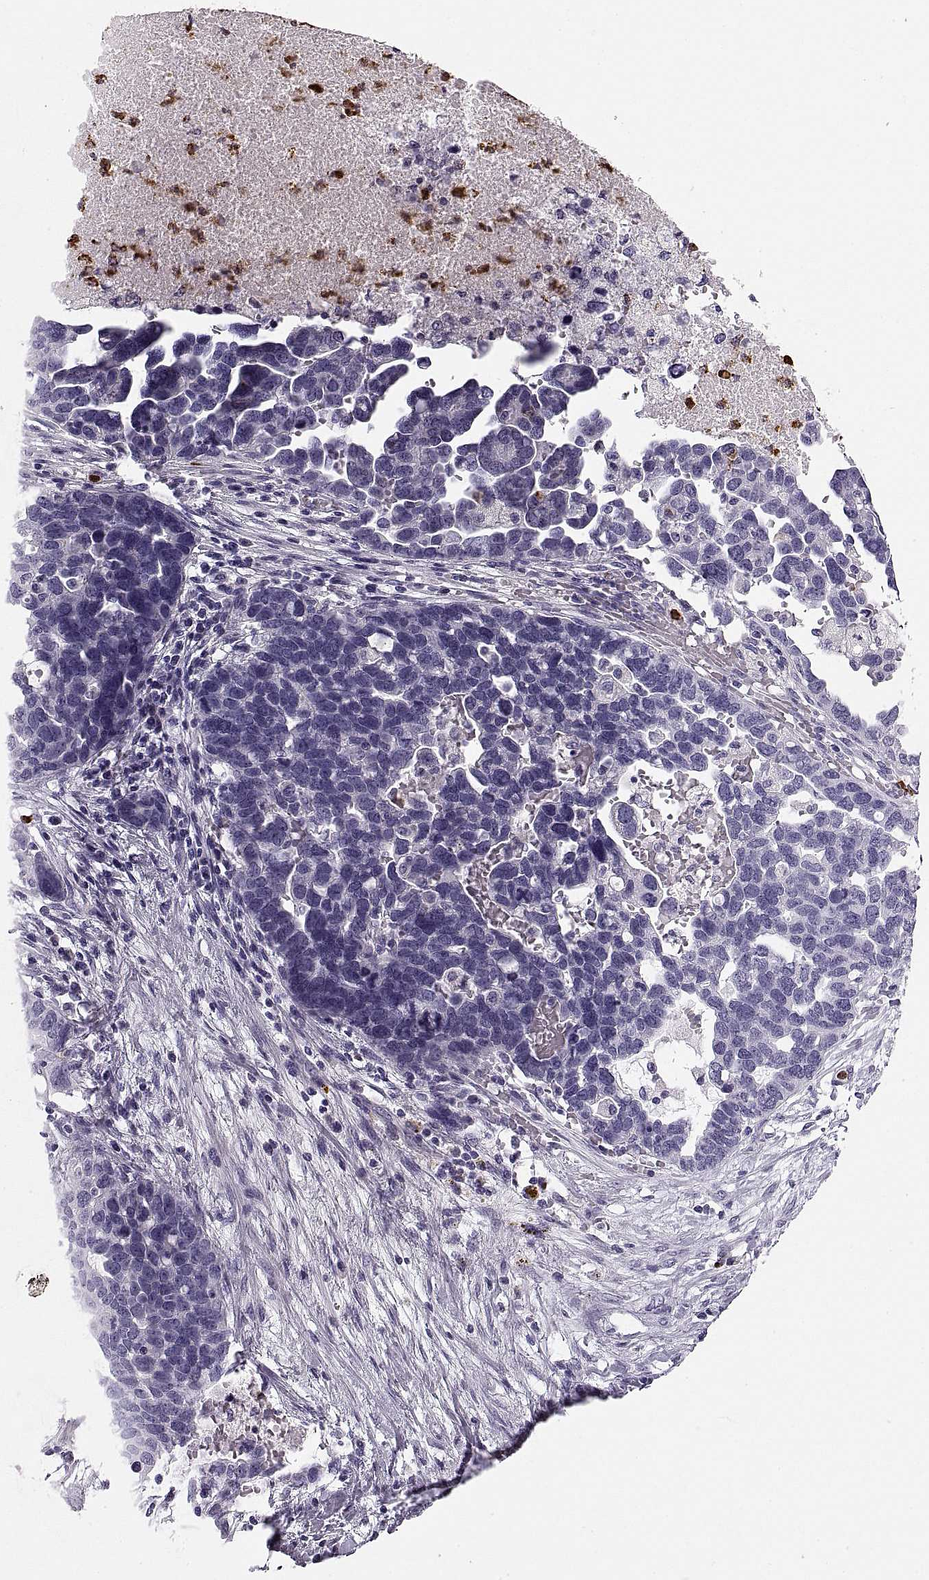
{"staining": {"intensity": "negative", "quantity": "none", "location": "none"}, "tissue": "ovarian cancer", "cell_type": "Tumor cells", "image_type": "cancer", "snomed": [{"axis": "morphology", "description": "Cystadenocarcinoma, serous, NOS"}, {"axis": "topography", "description": "Ovary"}], "caption": "Immunohistochemical staining of human ovarian cancer shows no significant positivity in tumor cells.", "gene": "MILR1", "patient": {"sex": "female", "age": 54}}